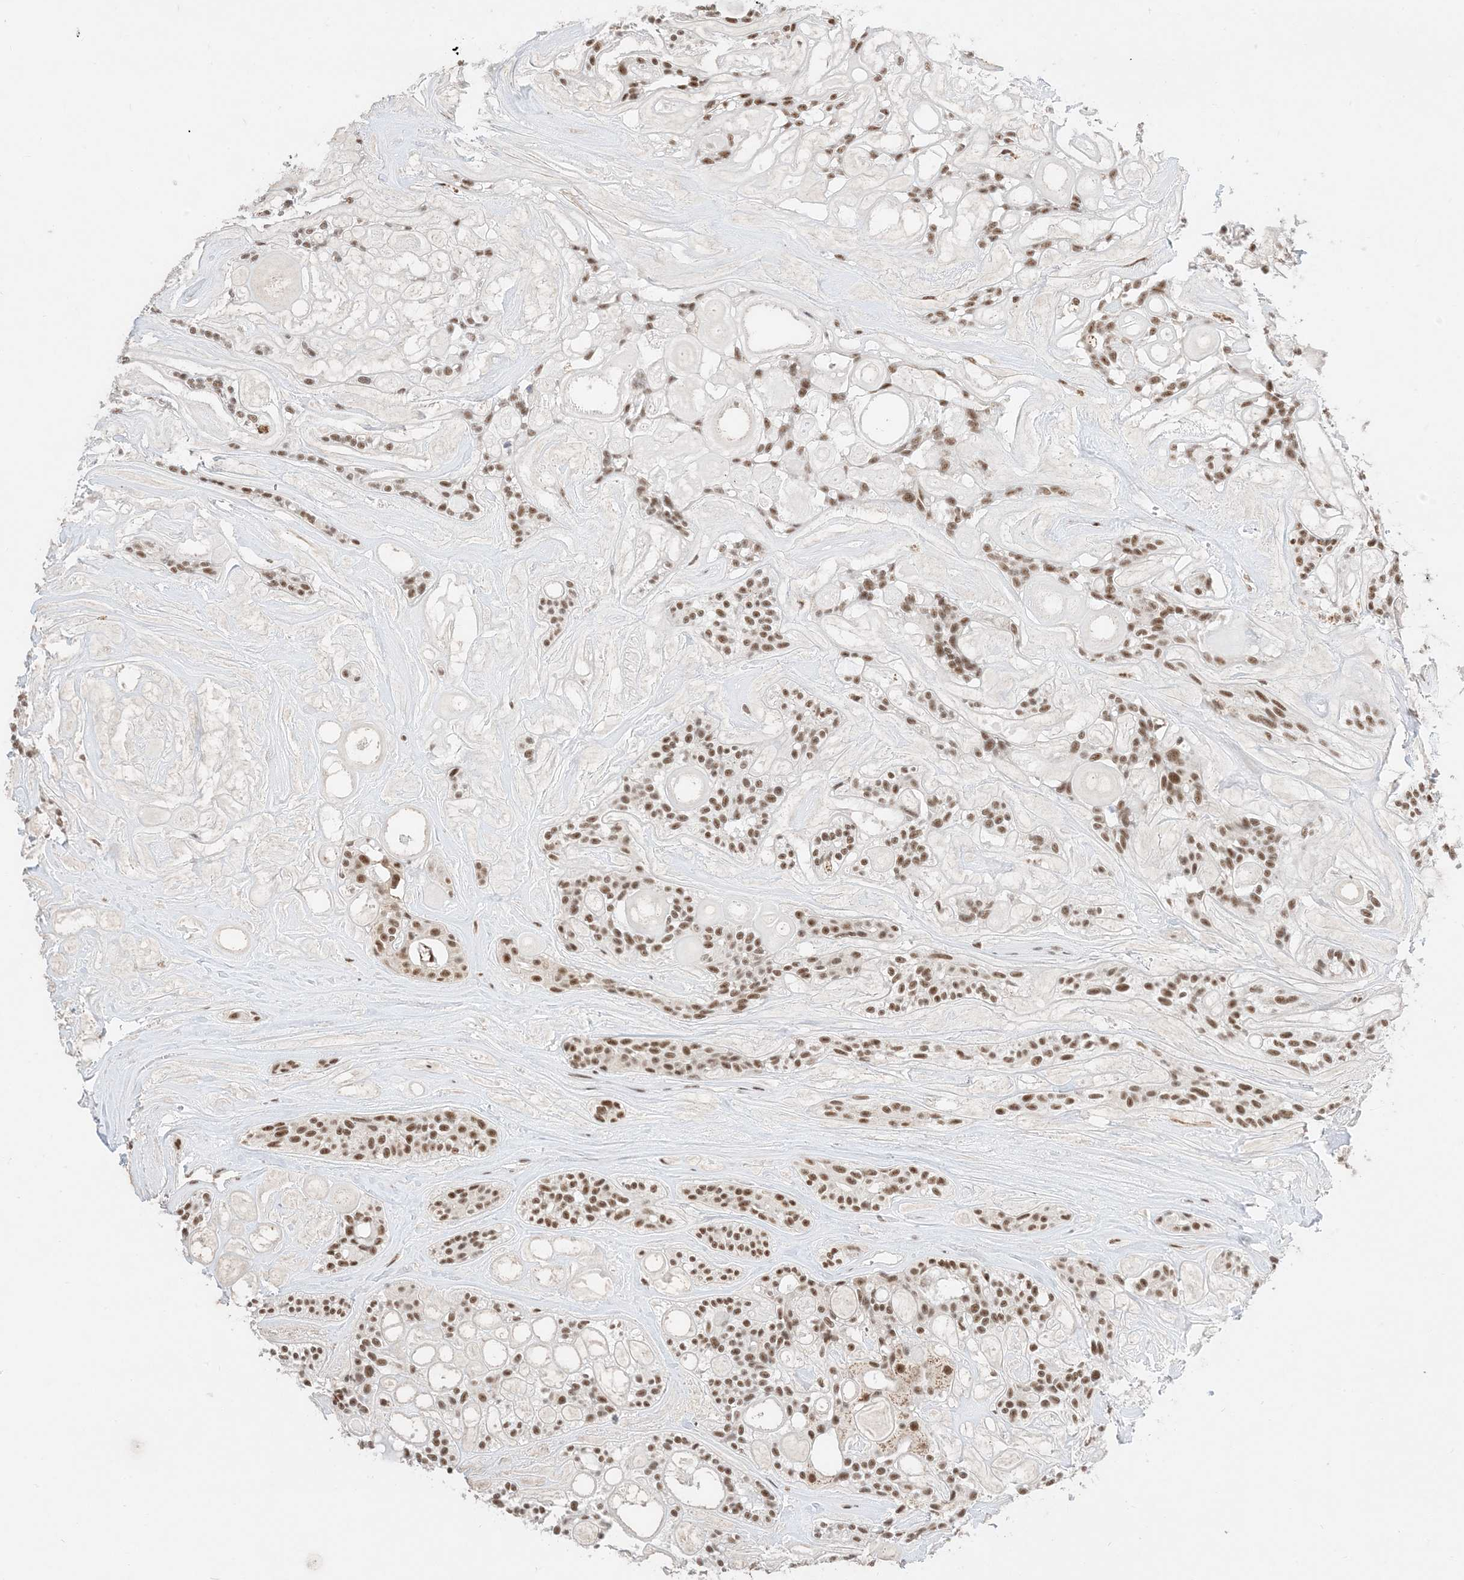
{"staining": {"intensity": "moderate", "quantity": ">75%", "location": "nuclear"}, "tissue": "head and neck cancer", "cell_type": "Tumor cells", "image_type": "cancer", "snomed": [{"axis": "morphology", "description": "Adenocarcinoma, NOS"}, {"axis": "topography", "description": "Head-Neck"}], "caption": "The micrograph demonstrates a brown stain indicating the presence of a protein in the nuclear of tumor cells in head and neck adenocarcinoma. (brown staining indicates protein expression, while blue staining denotes nuclei).", "gene": "SF3A3", "patient": {"sex": "male", "age": 66}}